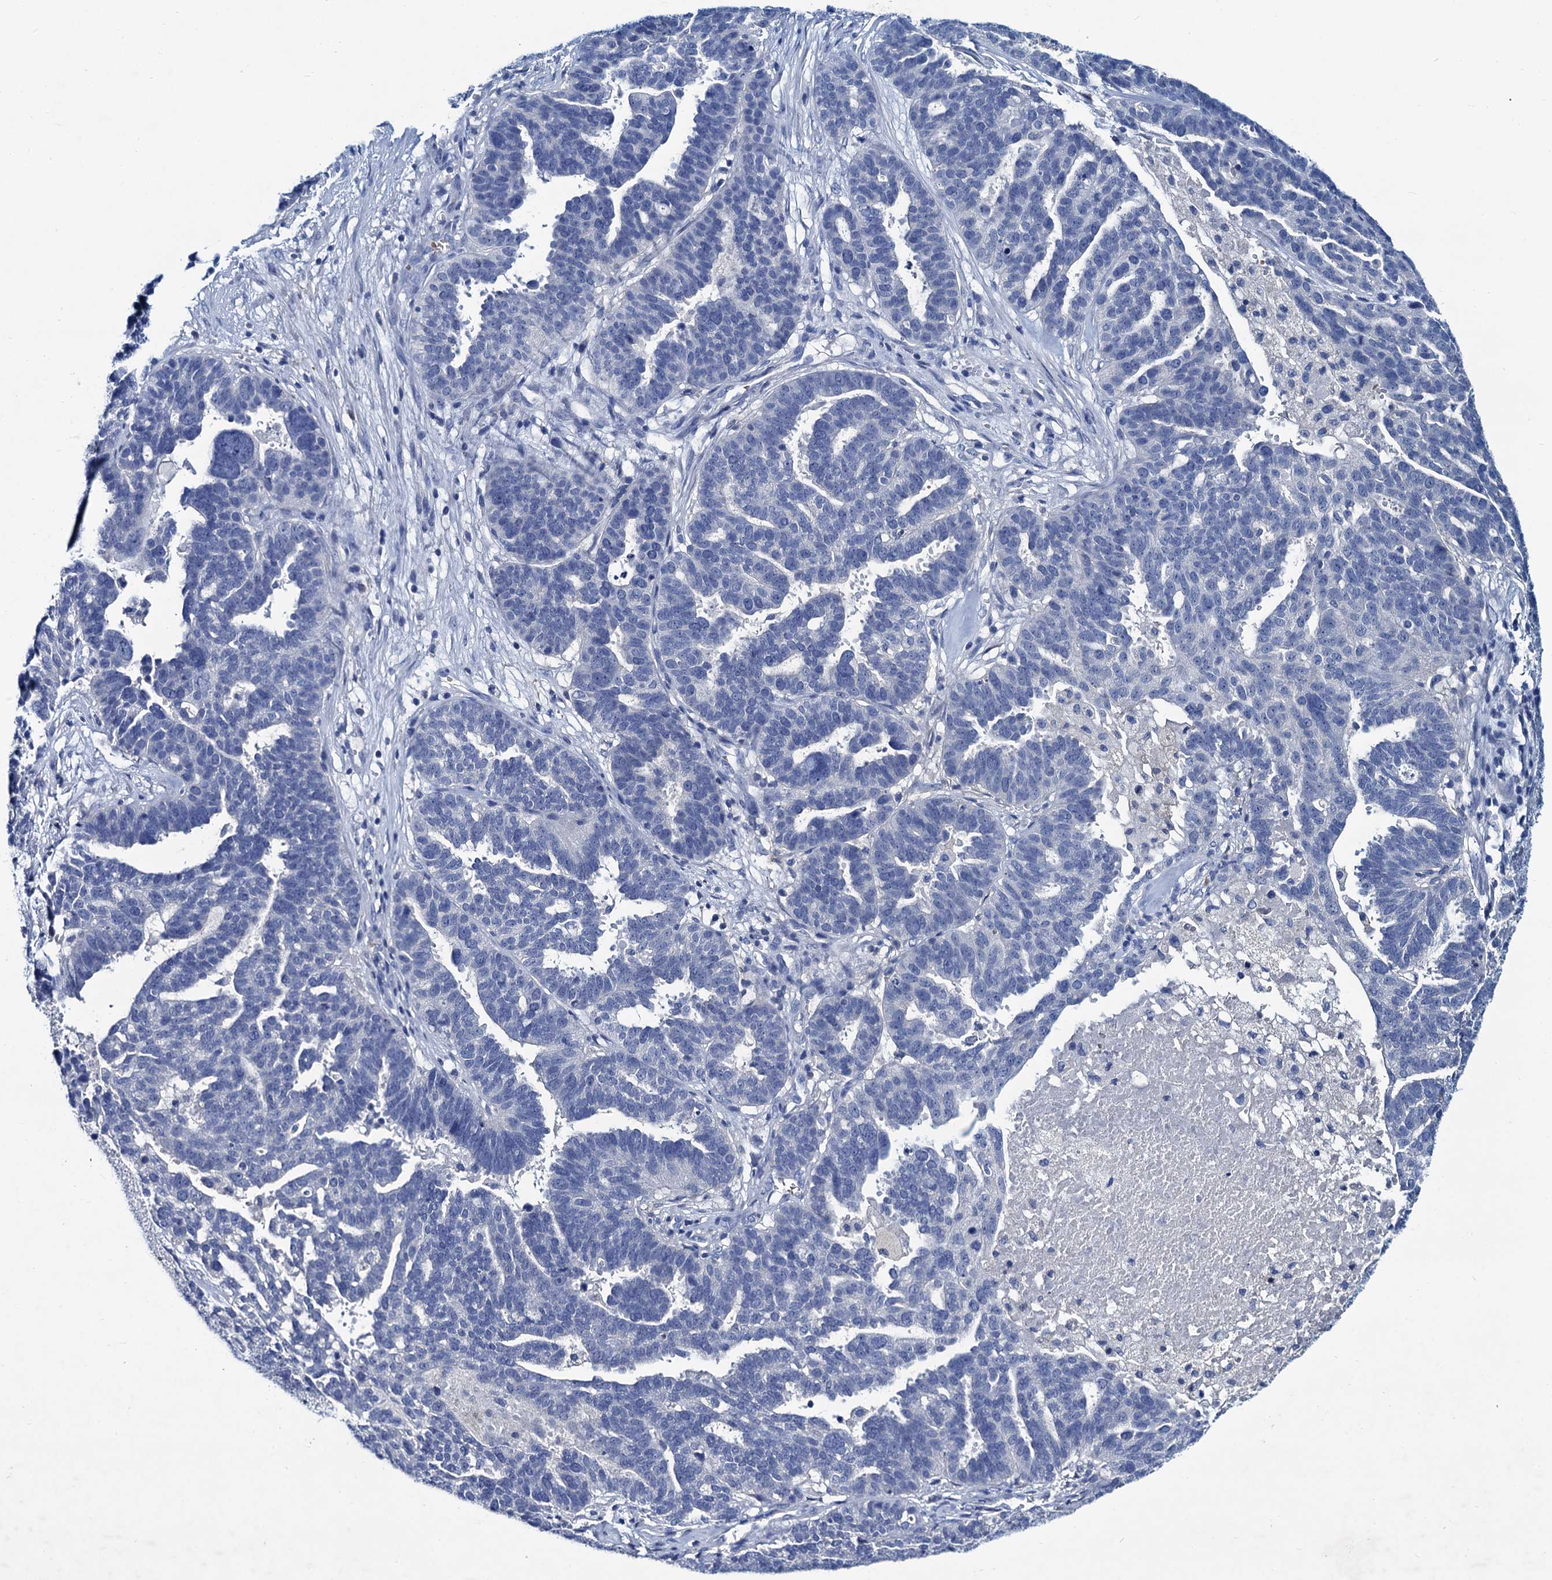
{"staining": {"intensity": "negative", "quantity": "none", "location": "none"}, "tissue": "ovarian cancer", "cell_type": "Tumor cells", "image_type": "cancer", "snomed": [{"axis": "morphology", "description": "Cystadenocarcinoma, serous, NOS"}, {"axis": "topography", "description": "Ovary"}], "caption": "The immunohistochemistry (IHC) micrograph has no significant positivity in tumor cells of ovarian serous cystadenocarcinoma tissue. The staining is performed using DAB brown chromogen with nuclei counter-stained in using hematoxylin.", "gene": "RTKN2", "patient": {"sex": "female", "age": 59}}